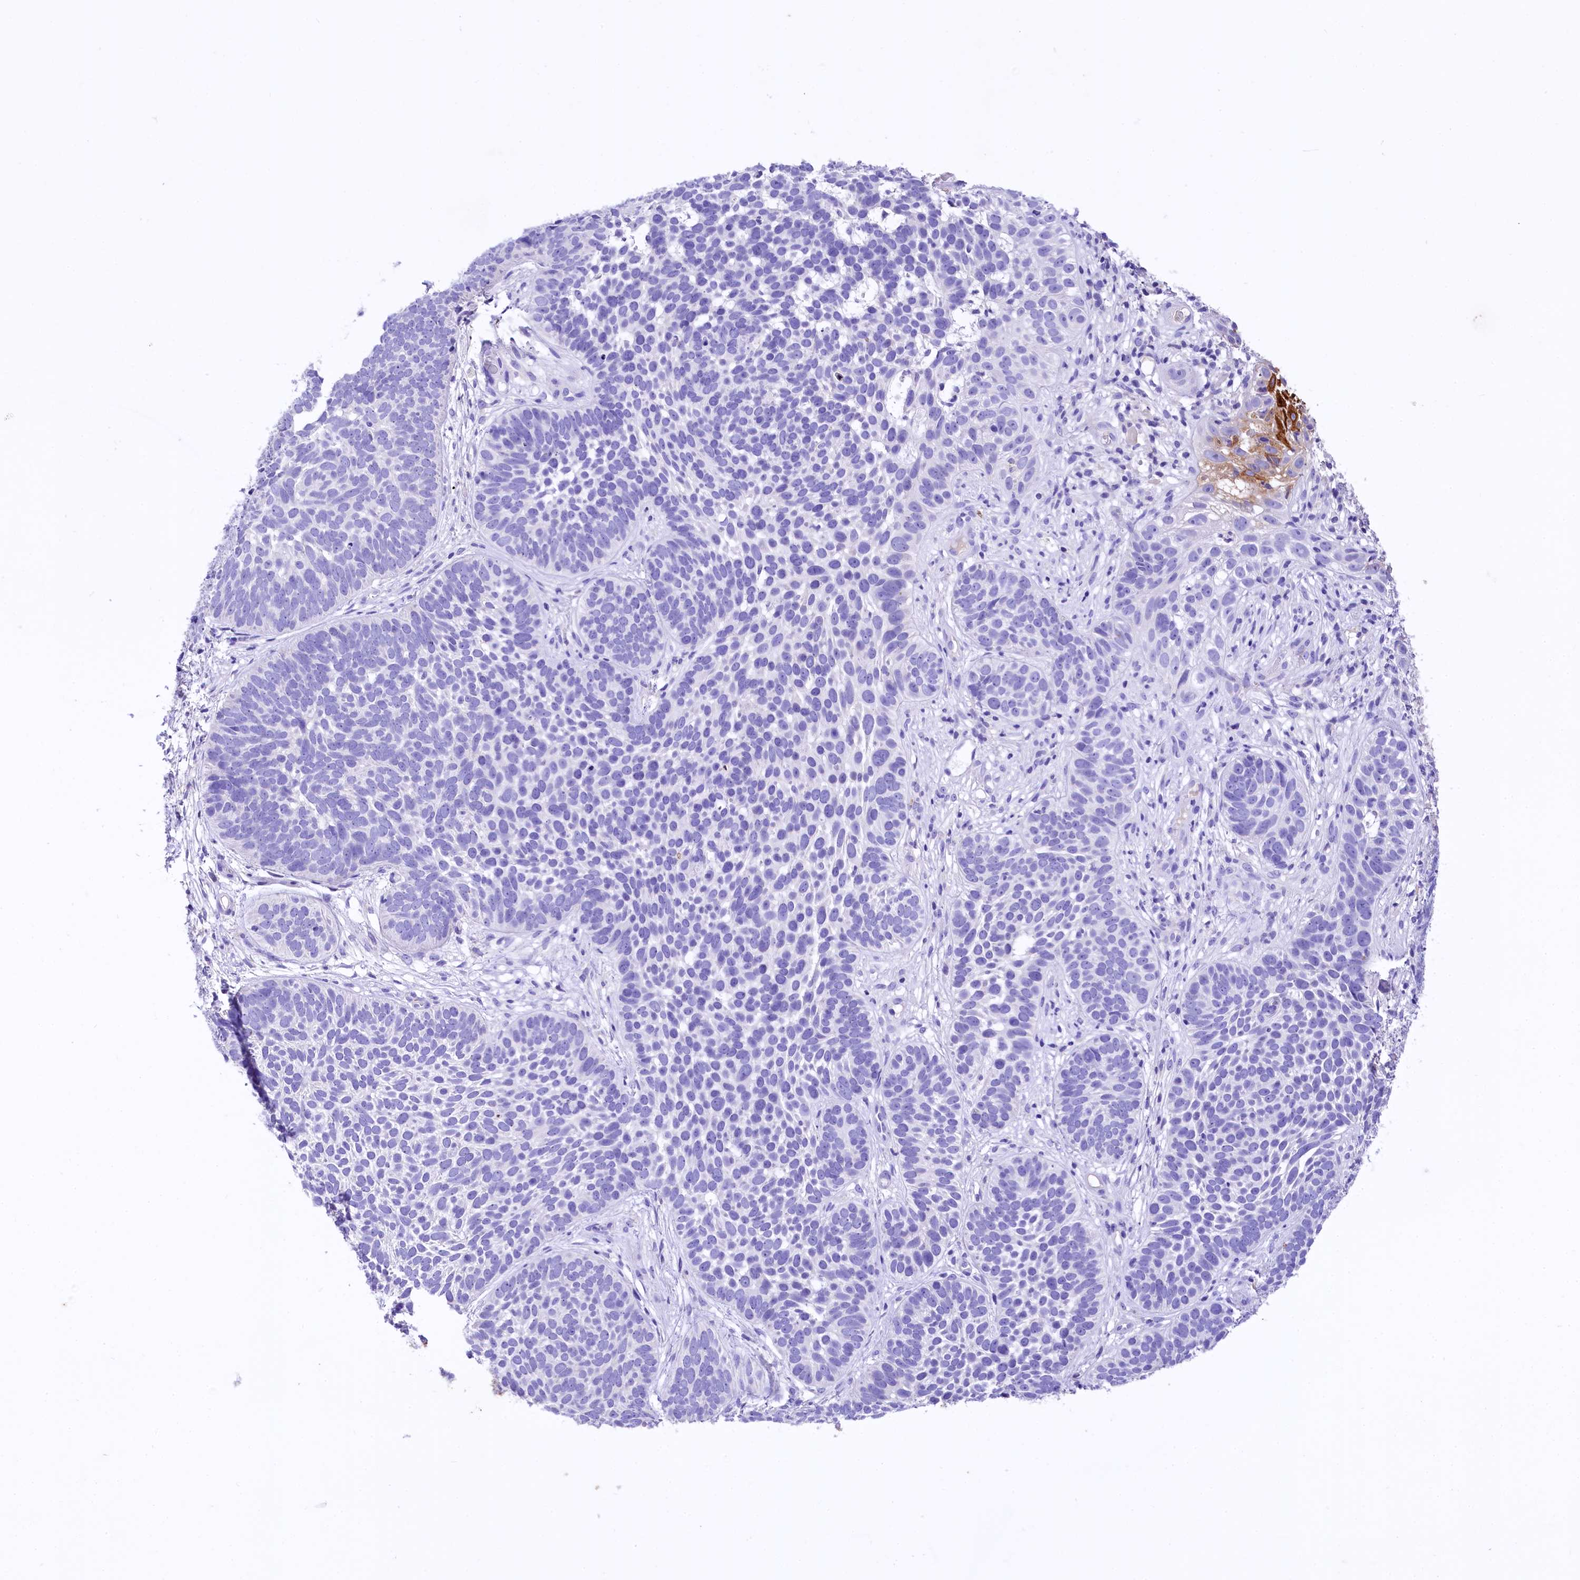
{"staining": {"intensity": "negative", "quantity": "none", "location": "none"}, "tissue": "skin cancer", "cell_type": "Tumor cells", "image_type": "cancer", "snomed": [{"axis": "morphology", "description": "Basal cell carcinoma"}, {"axis": "topography", "description": "Skin"}], "caption": "Immunohistochemistry of human skin basal cell carcinoma reveals no staining in tumor cells.", "gene": "A2ML1", "patient": {"sex": "male", "age": 89}}